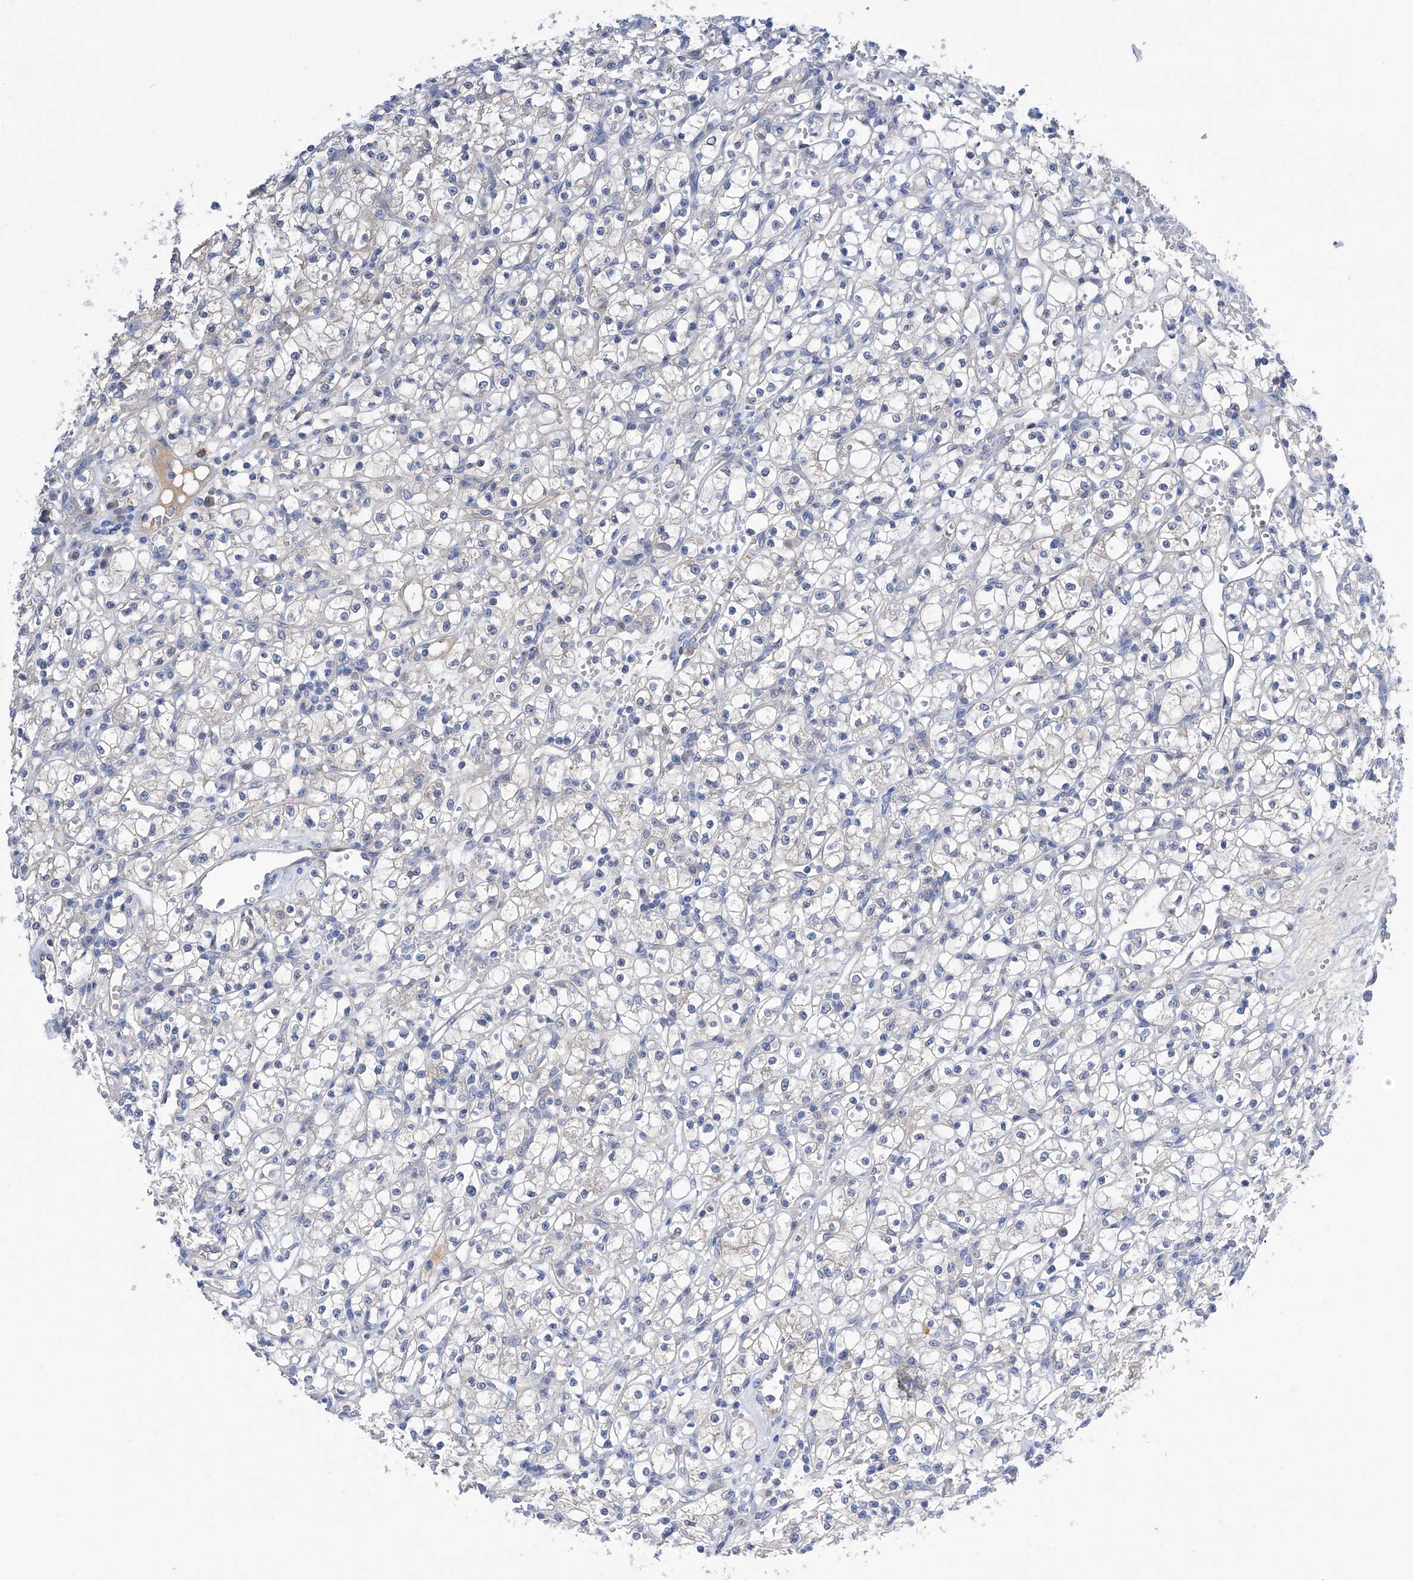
{"staining": {"intensity": "negative", "quantity": "none", "location": "none"}, "tissue": "renal cancer", "cell_type": "Tumor cells", "image_type": "cancer", "snomed": [{"axis": "morphology", "description": "Adenocarcinoma, NOS"}, {"axis": "topography", "description": "Kidney"}], "caption": "Protein analysis of renal cancer (adenocarcinoma) demonstrates no significant expression in tumor cells. (Stains: DAB (3,3'-diaminobenzidine) immunohistochemistry (IHC) with hematoxylin counter stain, Microscopy: brightfield microscopy at high magnification).", "gene": "PGM3", "patient": {"sex": "female", "age": 59}}